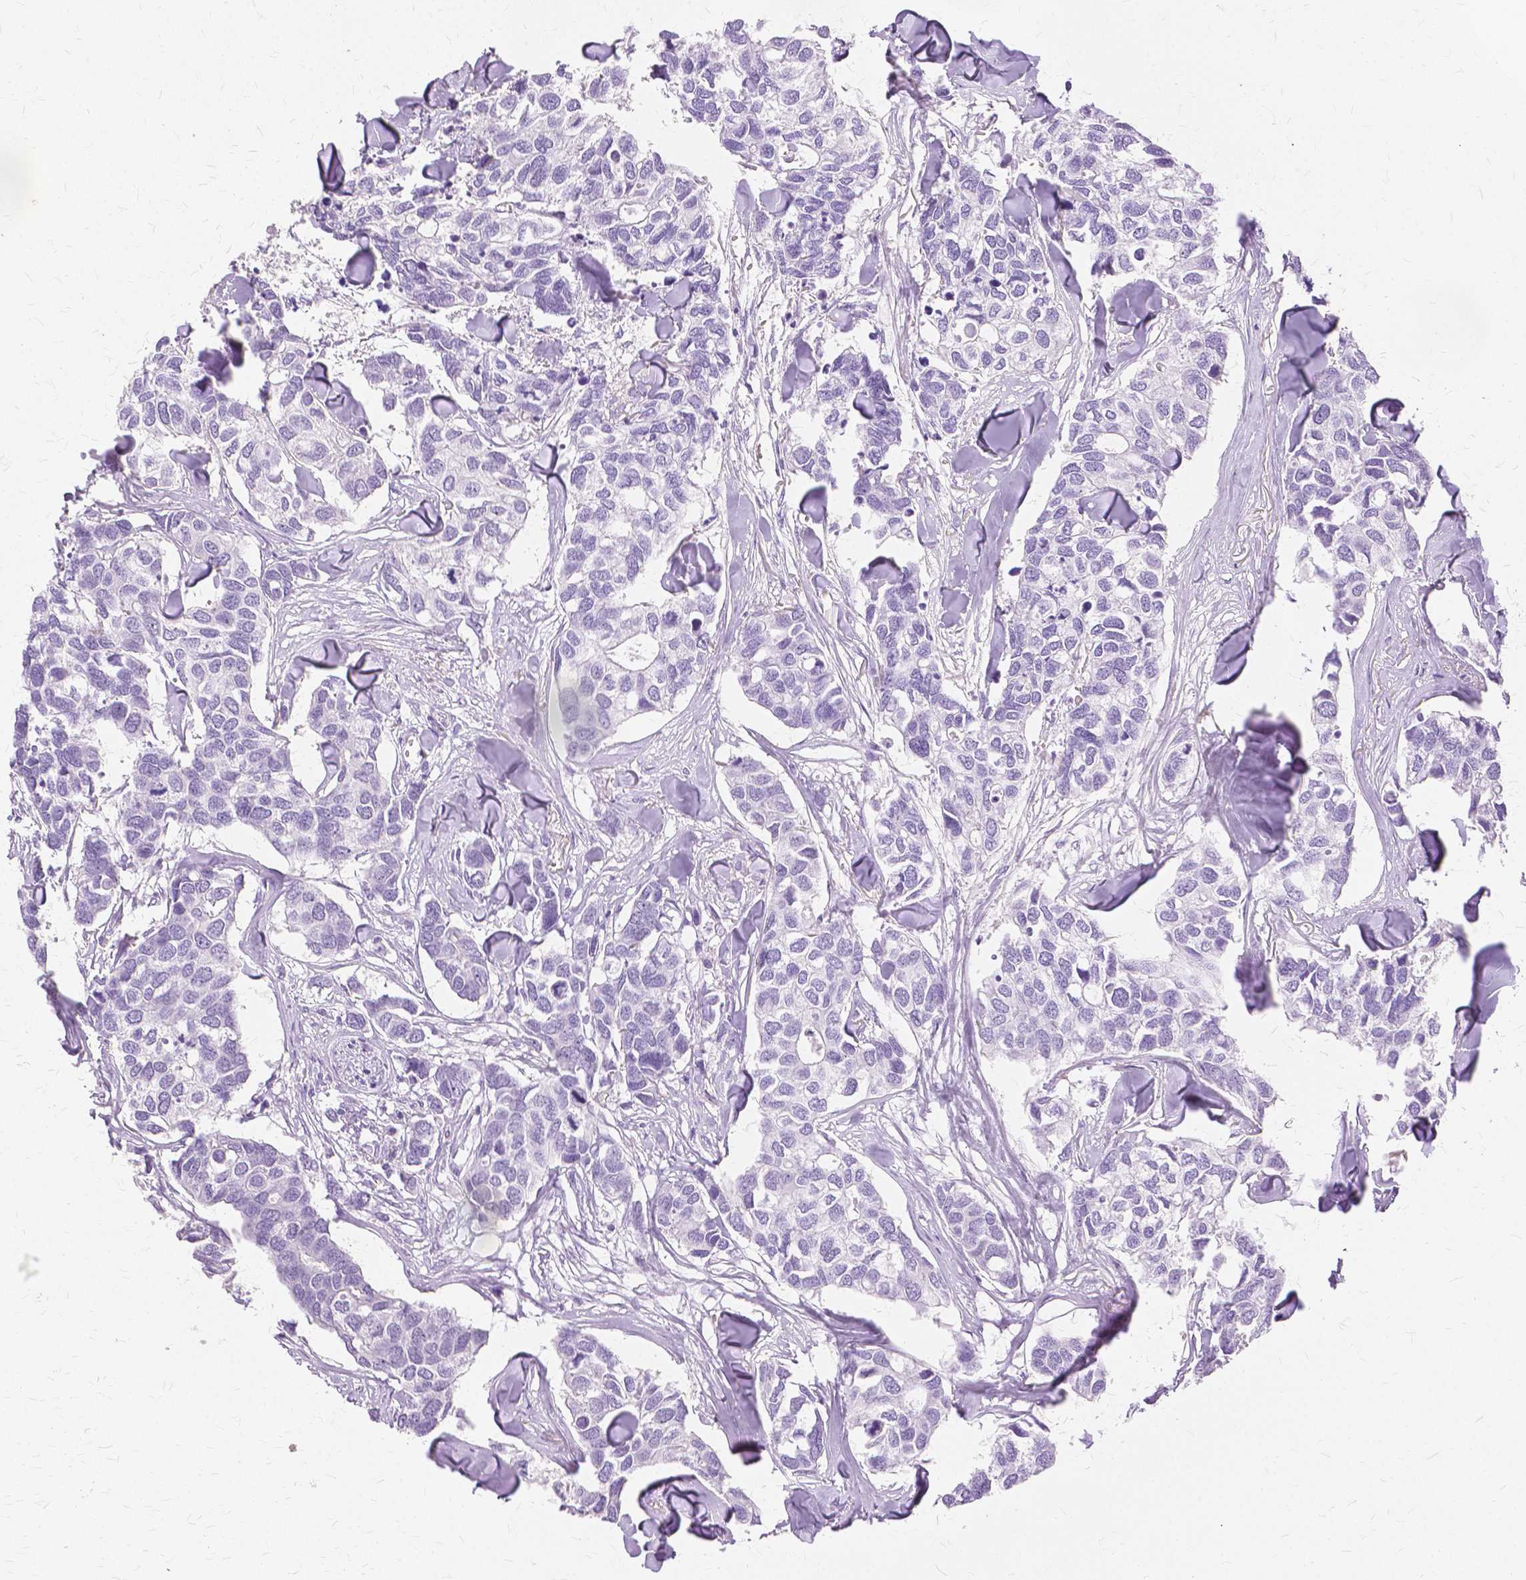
{"staining": {"intensity": "negative", "quantity": "none", "location": "none"}, "tissue": "breast cancer", "cell_type": "Tumor cells", "image_type": "cancer", "snomed": [{"axis": "morphology", "description": "Duct carcinoma"}, {"axis": "topography", "description": "Breast"}], "caption": "This is an immunohistochemistry (IHC) photomicrograph of human invasive ductal carcinoma (breast). There is no expression in tumor cells.", "gene": "TGM1", "patient": {"sex": "female", "age": 83}}